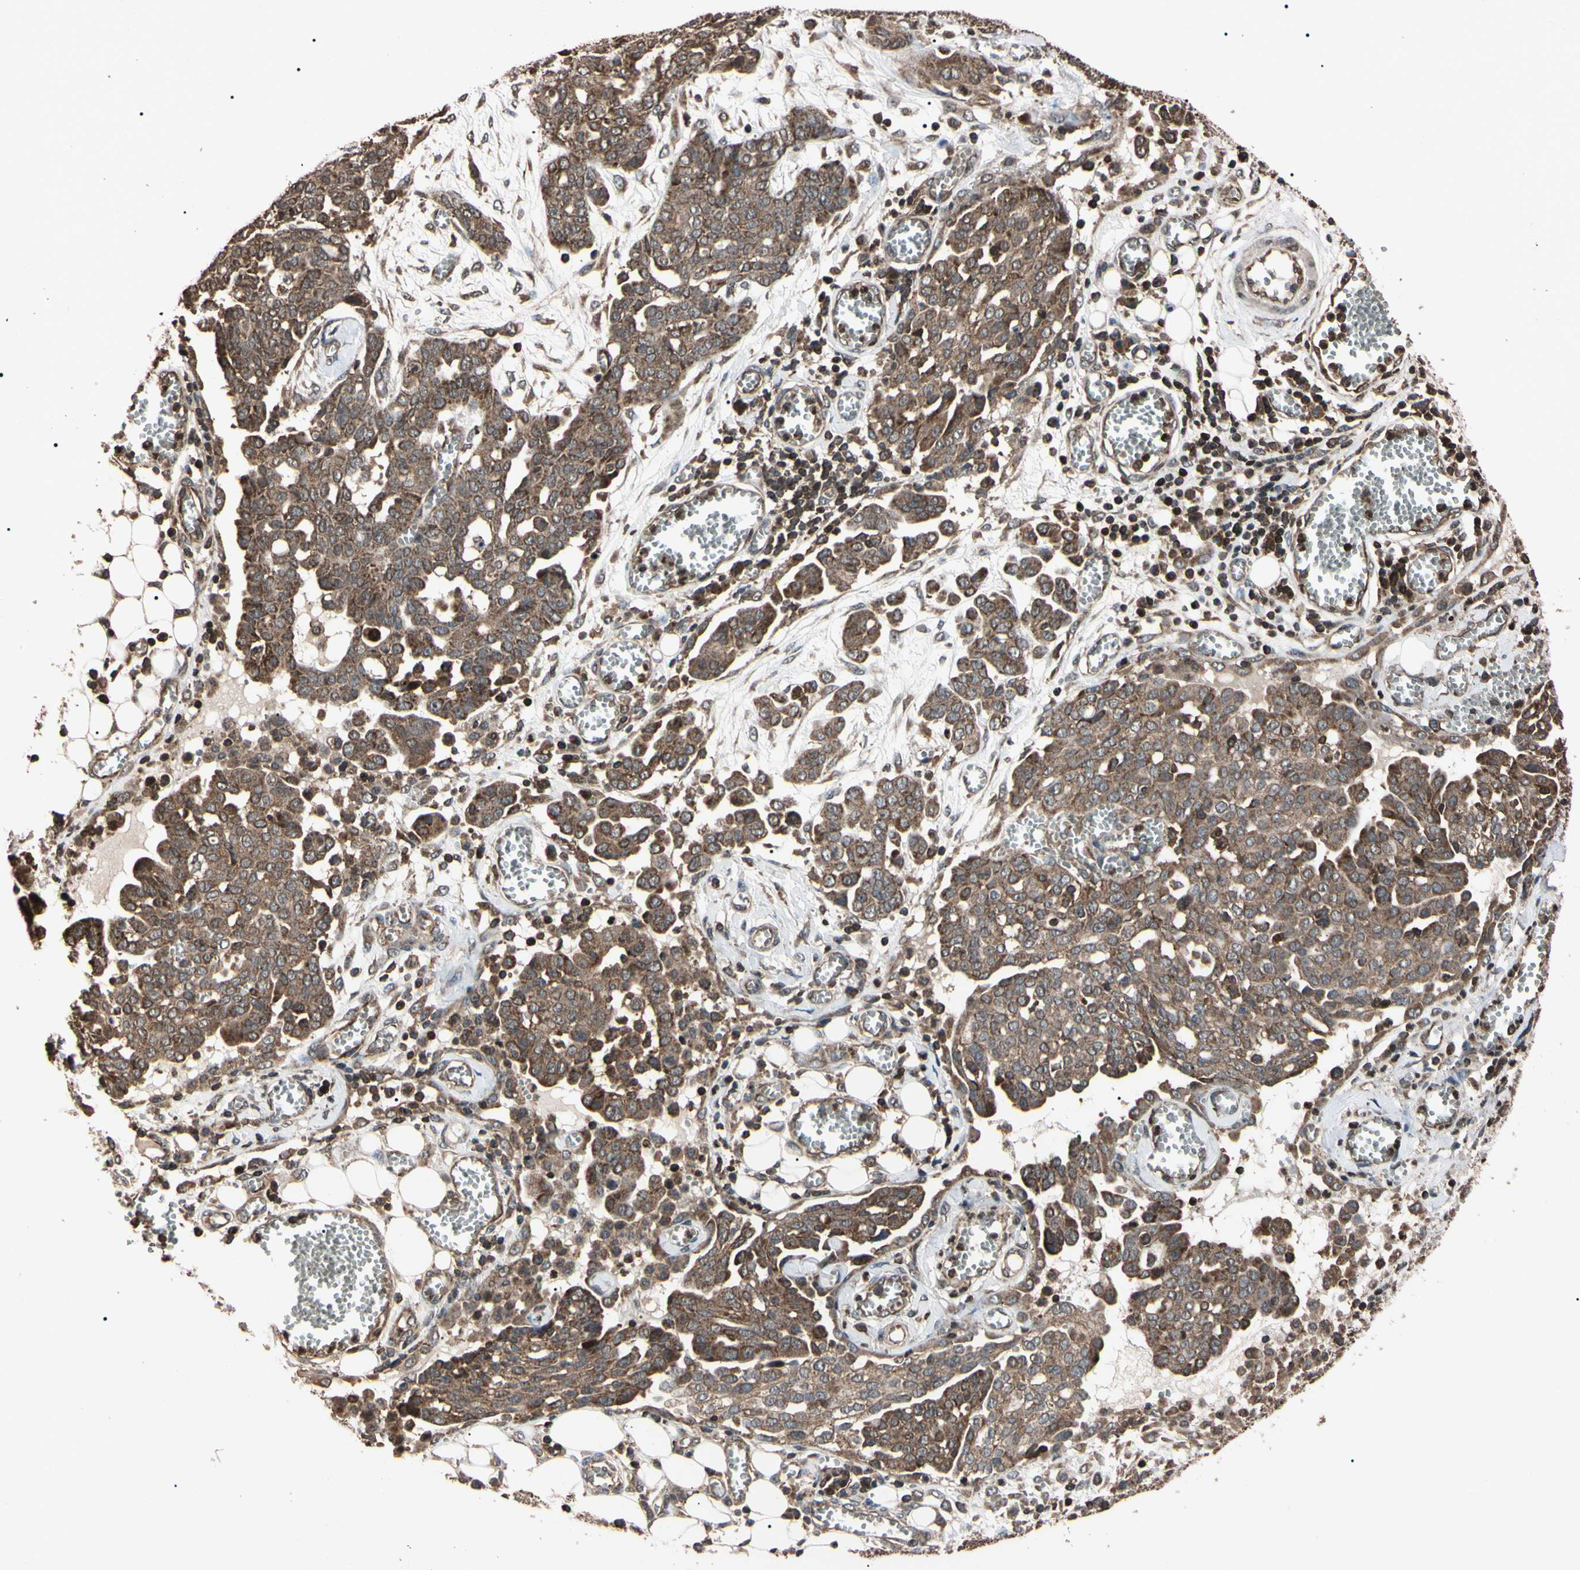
{"staining": {"intensity": "weak", "quantity": ">75%", "location": "cytoplasmic/membranous"}, "tissue": "ovarian cancer", "cell_type": "Tumor cells", "image_type": "cancer", "snomed": [{"axis": "morphology", "description": "Cystadenocarcinoma, serous, NOS"}, {"axis": "topography", "description": "Soft tissue"}, {"axis": "topography", "description": "Ovary"}], "caption": "High-power microscopy captured an immunohistochemistry photomicrograph of ovarian cancer (serous cystadenocarcinoma), revealing weak cytoplasmic/membranous staining in about >75% of tumor cells. The protein is shown in brown color, while the nuclei are stained blue.", "gene": "TNFRSF1A", "patient": {"sex": "female", "age": 57}}